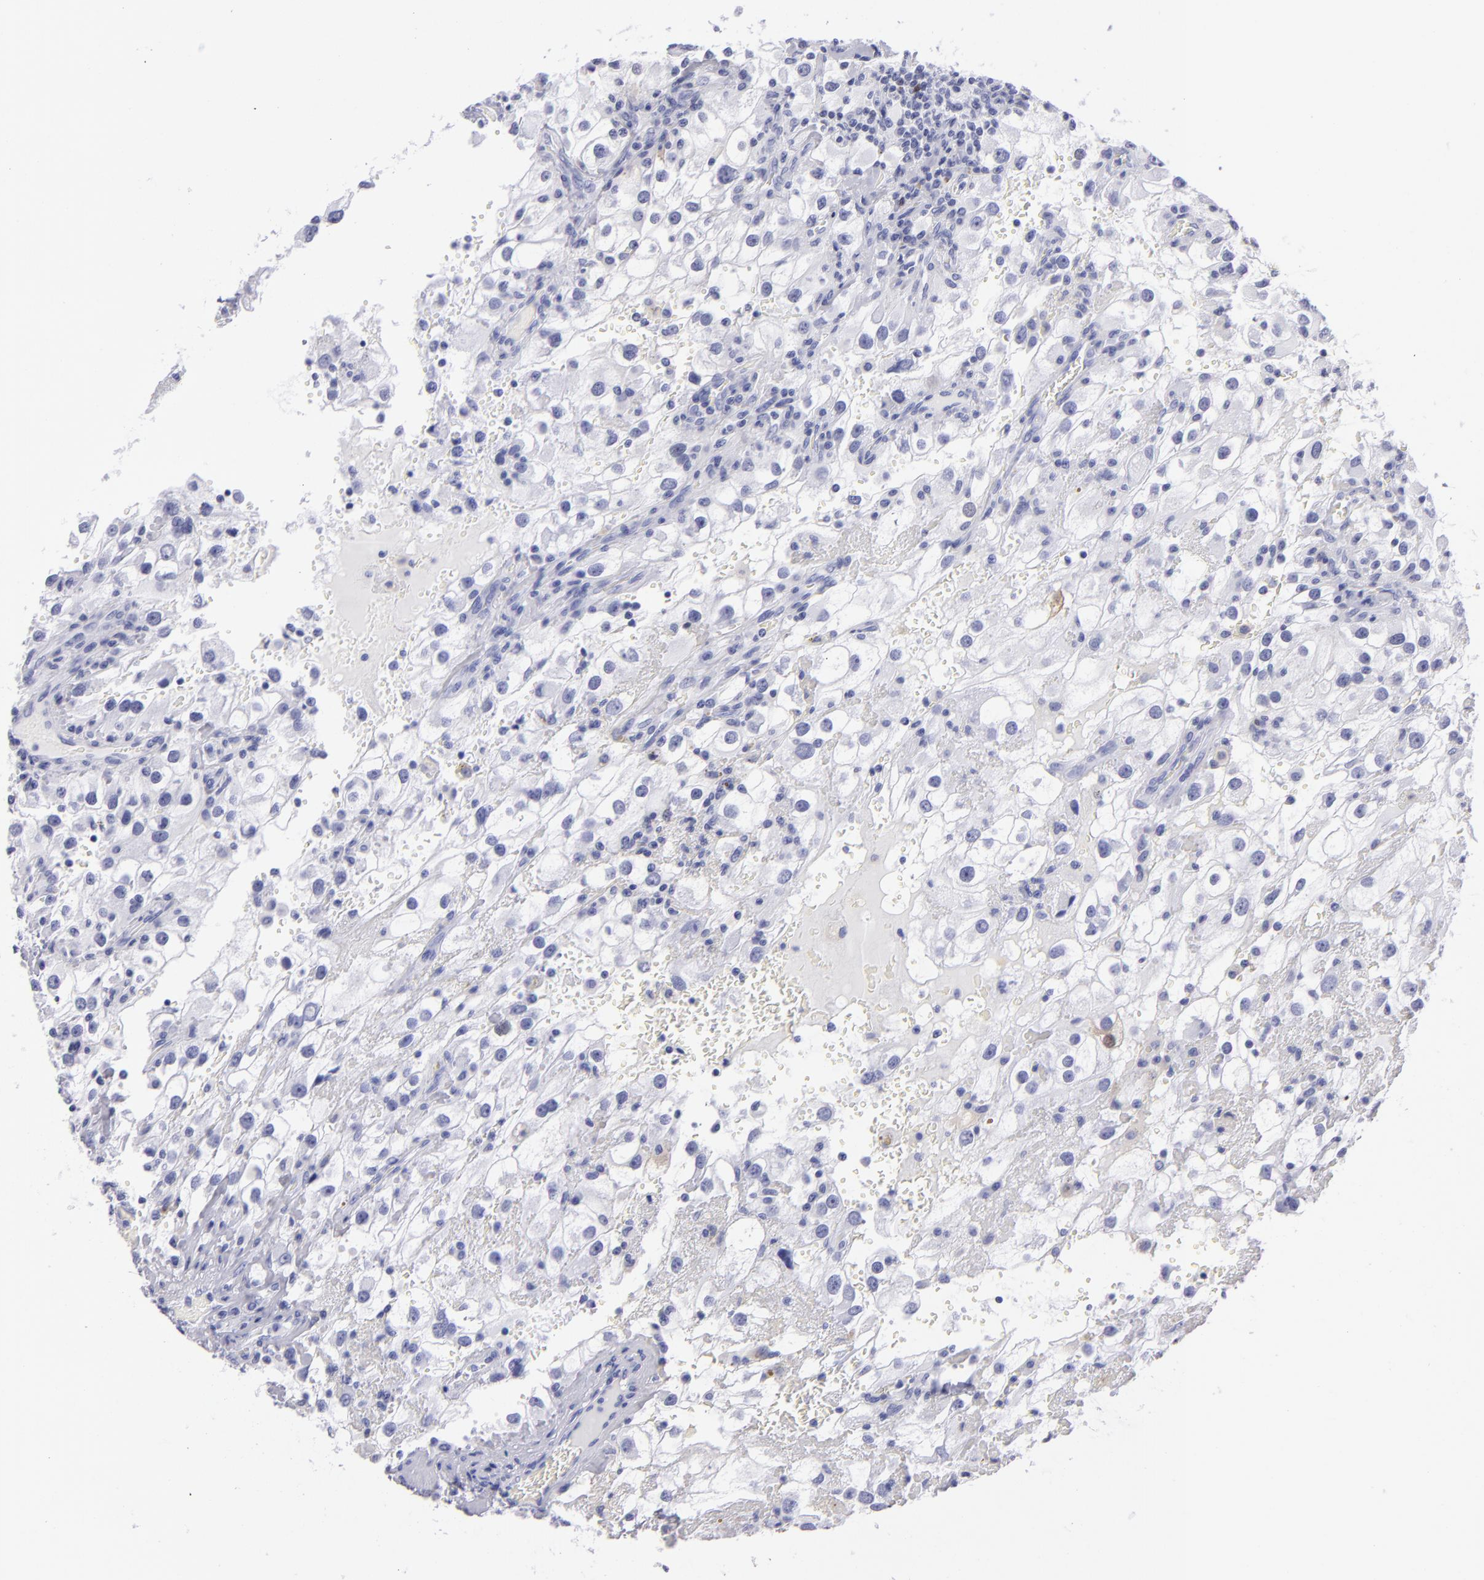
{"staining": {"intensity": "negative", "quantity": "none", "location": "none"}, "tissue": "renal cancer", "cell_type": "Tumor cells", "image_type": "cancer", "snomed": [{"axis": "morphology", "description": "Adenocarcinoma, NOS"}, {"axis": "topography", "description": "Kidney"}], "caption": "DAB (3,3'-diaminobenzidine) immunohistochemical staining of human renal cancer (adenocarcinoma) exhibits no significant expression in tumor cells.", "gene": "PVALB", "patient": {"sex": "female", "age": 52}}